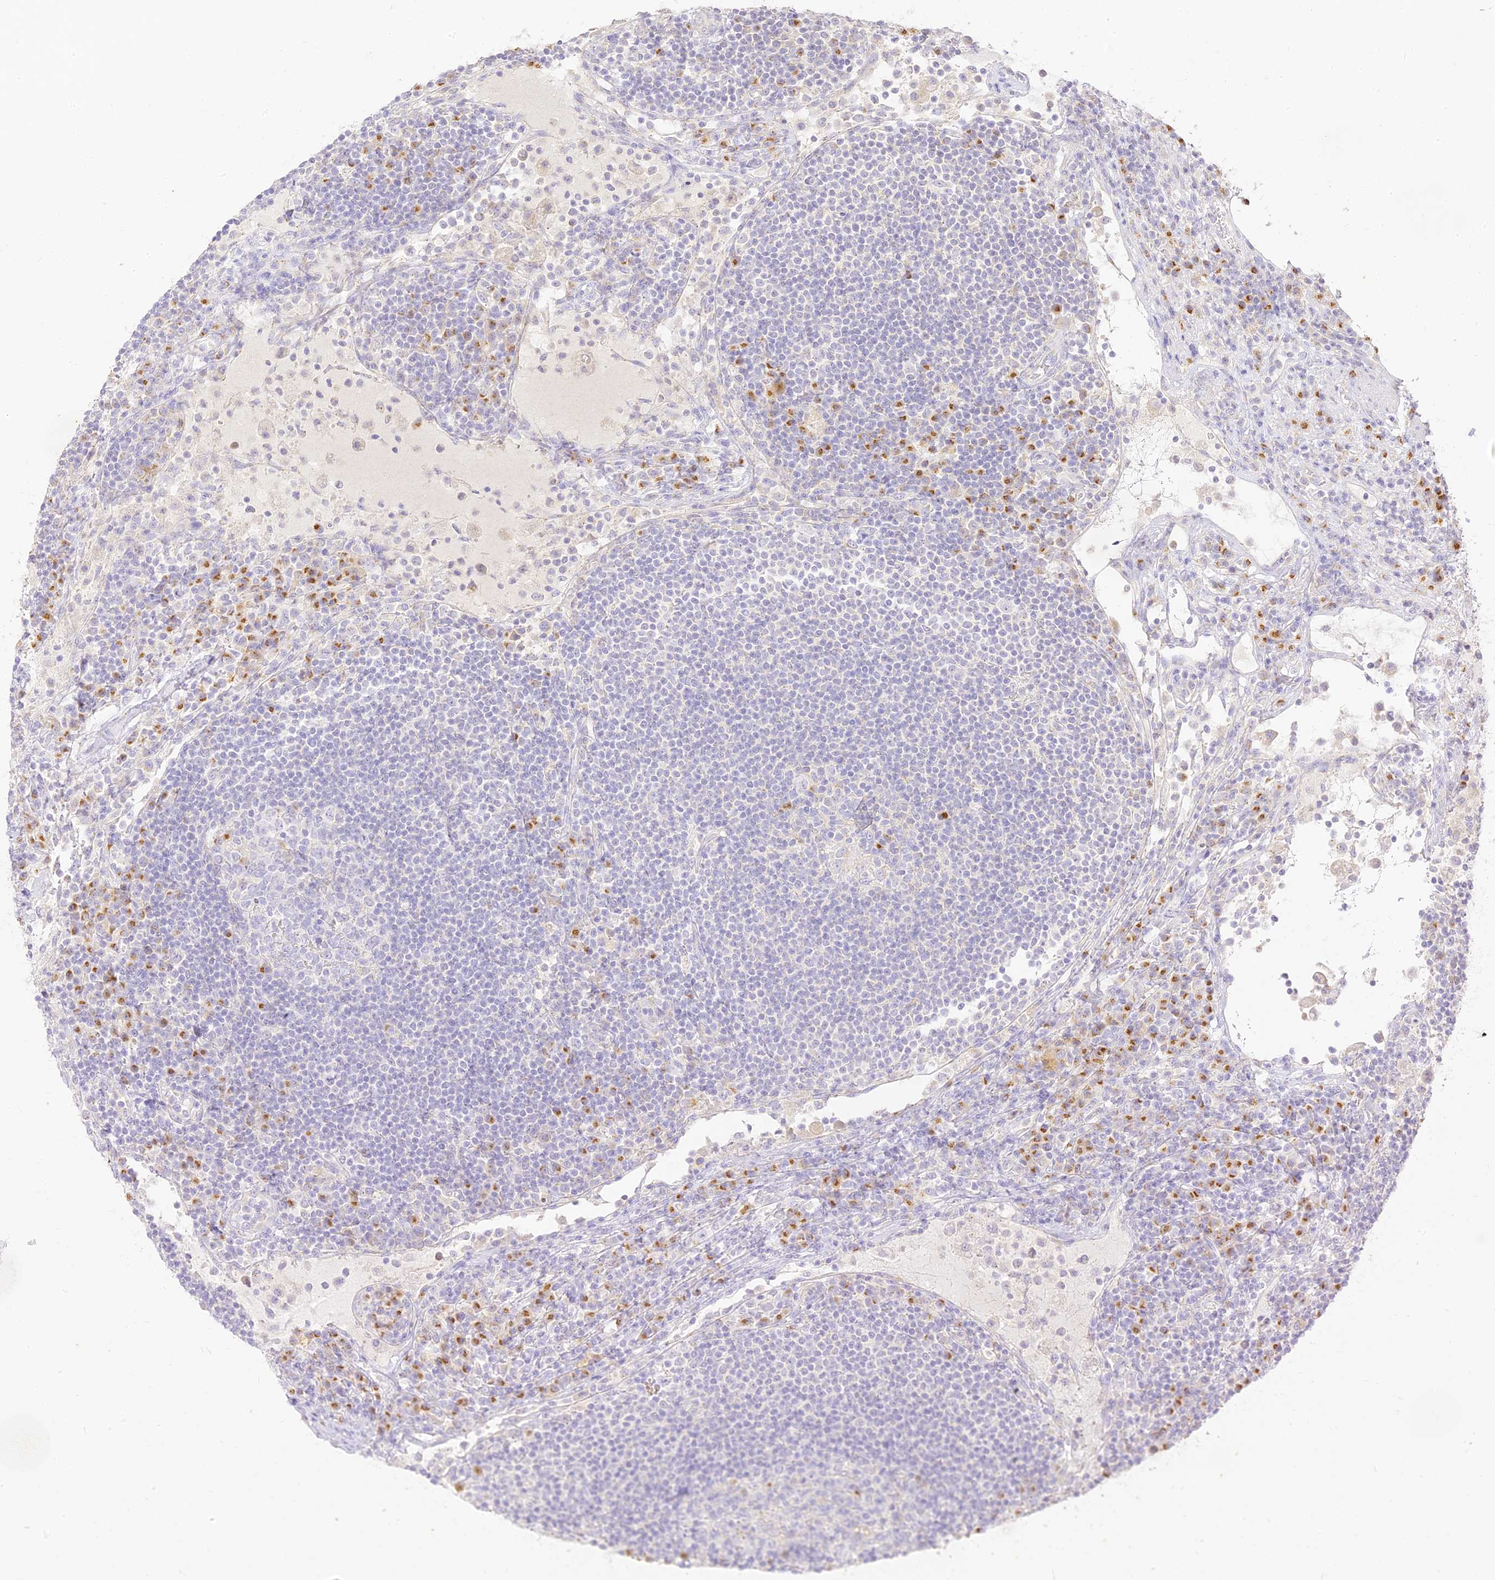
{"staining": {"intensity": "negative", "quantity": "none", "location": "none"}, "tissue": "lymph node", "cell_type": "Germinal center cells", "image_type": "normal", "snomed": [{"axis": "morphology", "description": "Normal tissue, NOS"}, {"axis": "topography", "description": "Lymph node"}], "caption": "Image shows no significant protein staining in germinal center cells of normal lymph node.", "gene": "SEC13", "patient": {"sex": "female", "age": 53}}